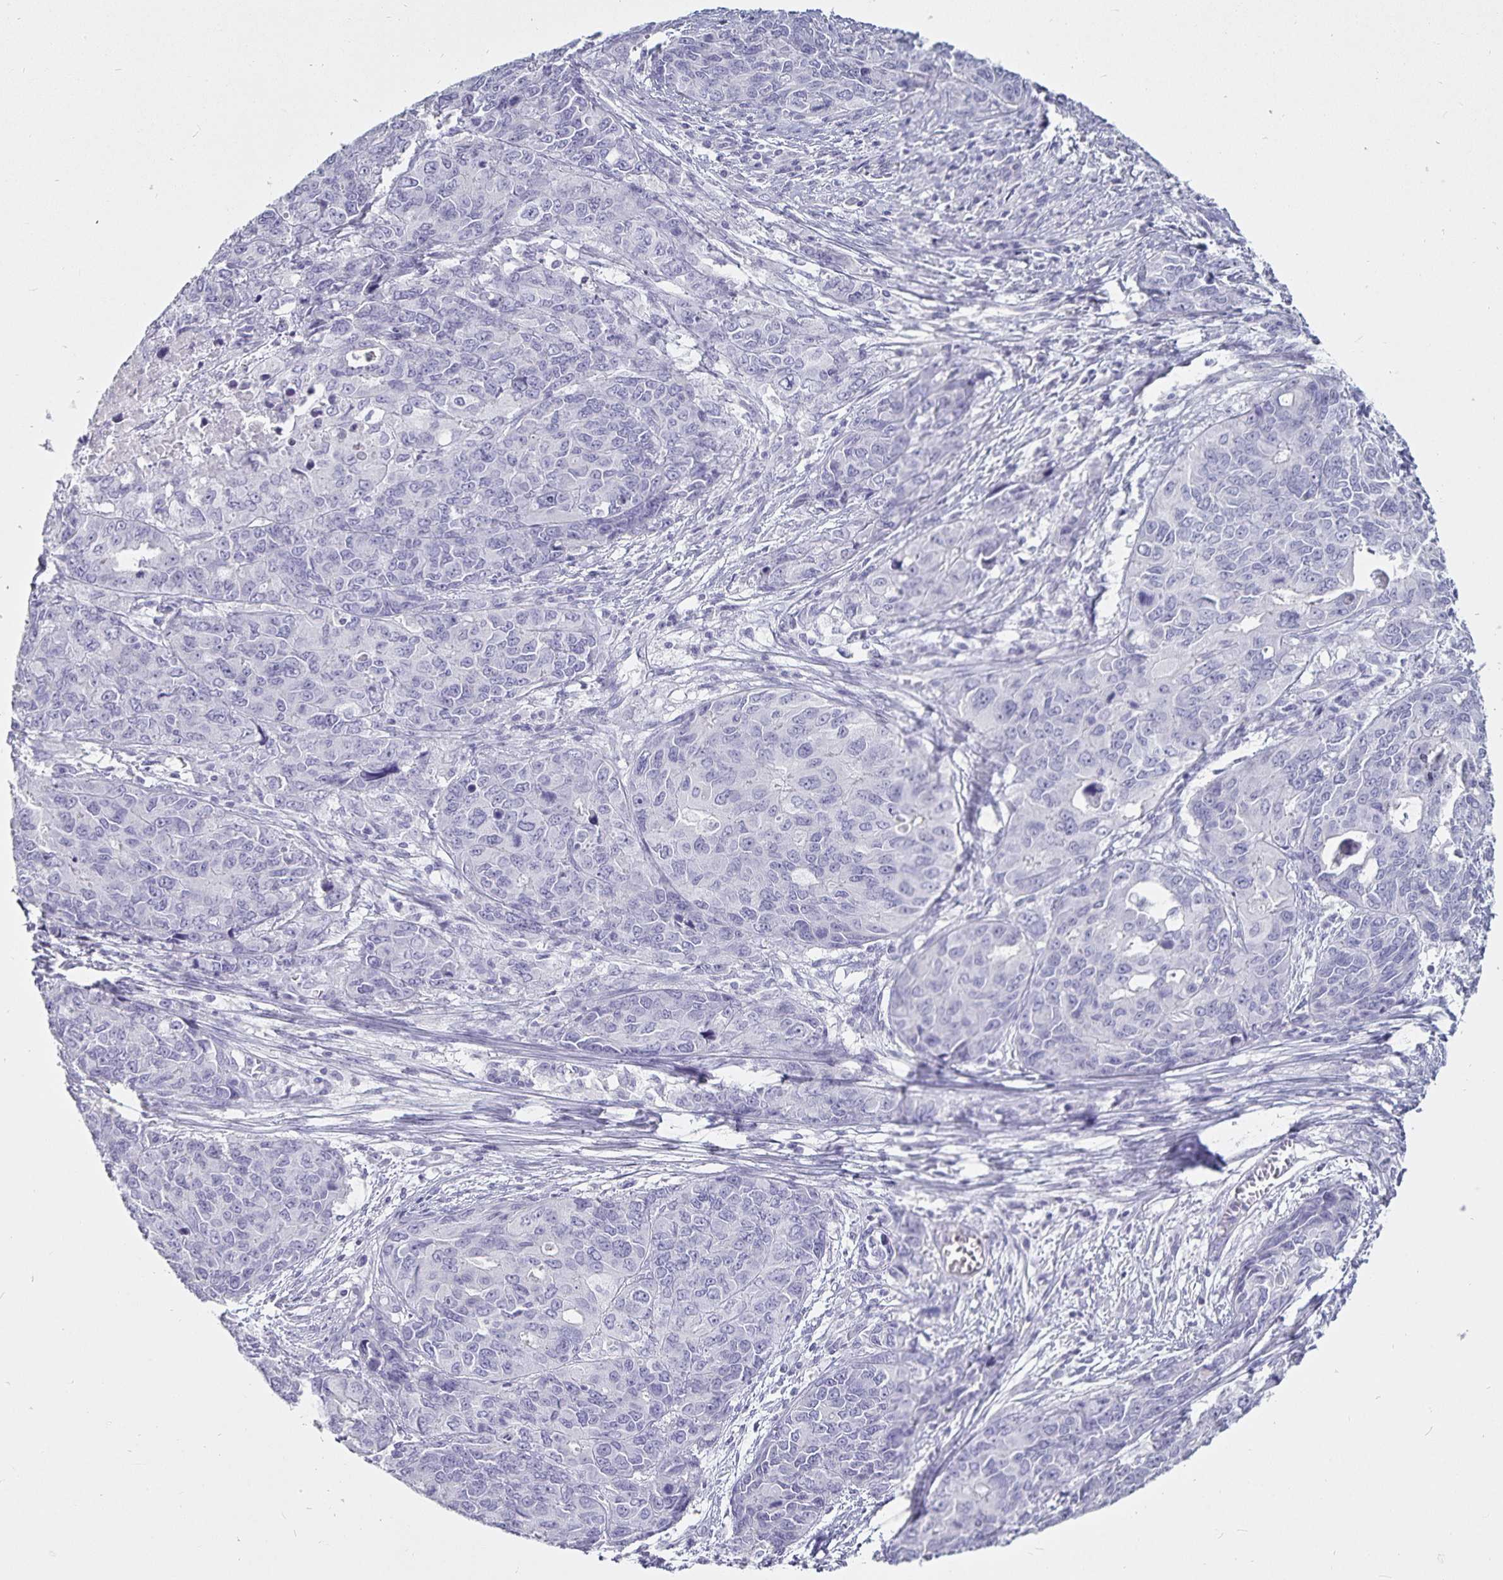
{"staining": {"intensity": "negative", "quantity": "none", "location": "none"}, "tissue": "endometrial cancer", "cell_type": "Tumor cells", "image_type": "cancer", "snomed": [{"axis": "morphology", "description": "Adenocarcinoma, NOS"}, {"axis": "topography", "description": "Uterus"}], "caption": "The photomicrograph displays no significant staining in tumor cells of adenocarcinoma (endometrial). (IHC, brightfield microscopy, high magnification).", "gene": "DEFA6", "patient": {"sex": "female", "age": 79}}